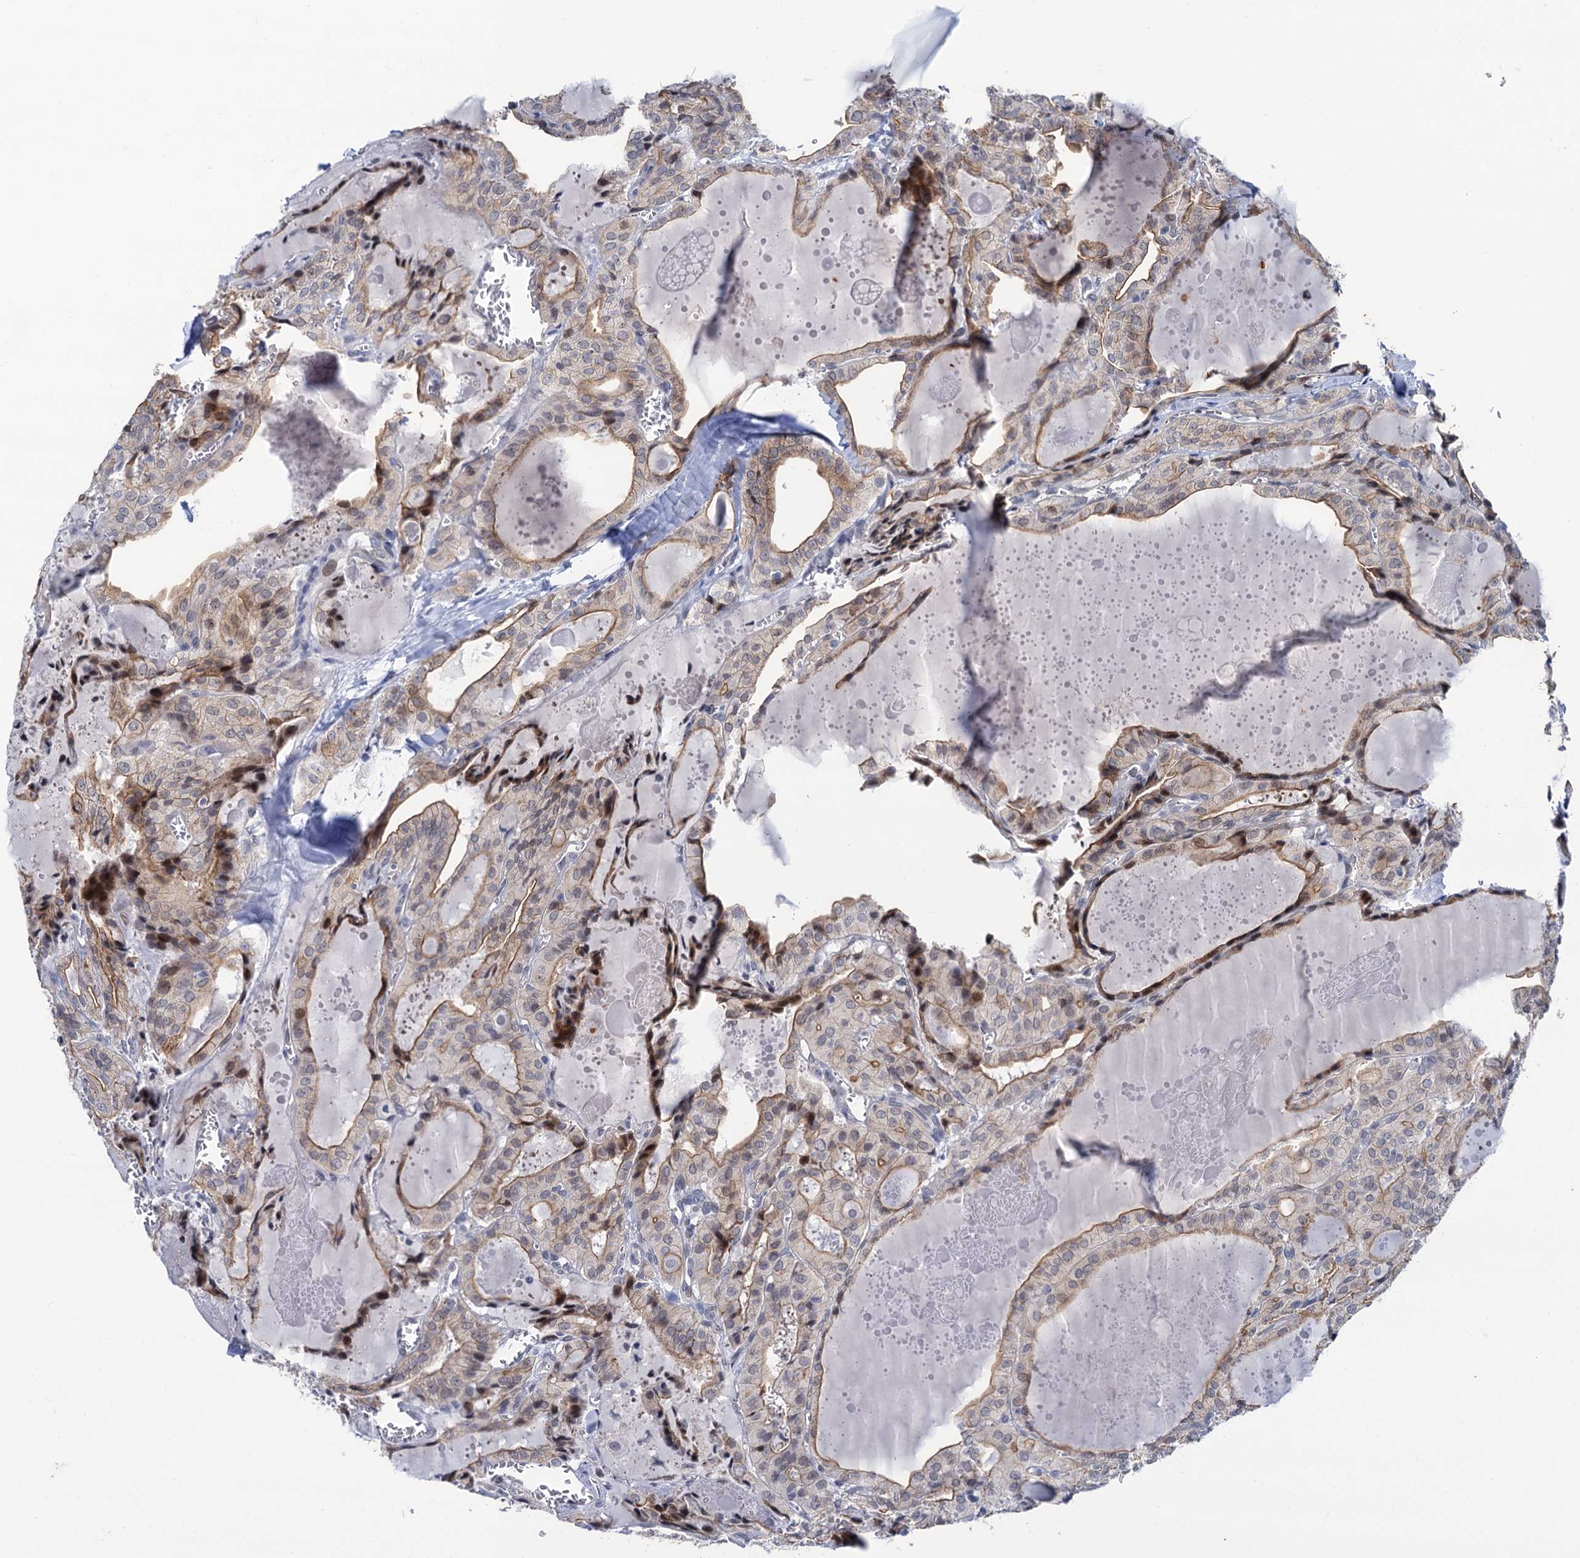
{"staining": {"intensity": "moderate", "quantity": "25%-75%", "location": "cytoplasmic/membranous,nuclear"}, "tissue": "thyroid cancer", "cell_type": "Tumor cells", "image_type": "cancer", "snomed": [{"axis": "morphology", "description": "Papillary adenocarcinoma, NOS"}, {"axis": "topography", "description": "Thyroid gland"}], "caption": "Immunohistochemistry (IHC) micrograph of neoplastic tissue: human thyroid papillary adenocarcinoma stained using immunohistochemistry (IHC) demonstrates medium levels of moderate protein expression localized specifically in the cytoplasmic/membranous and nuclear of tumor cells, appearing as a cytoplasmic/membranous and nuclear brown color.", "gene": "THAP2", "patient": {"sex": "male", "age": 52}}